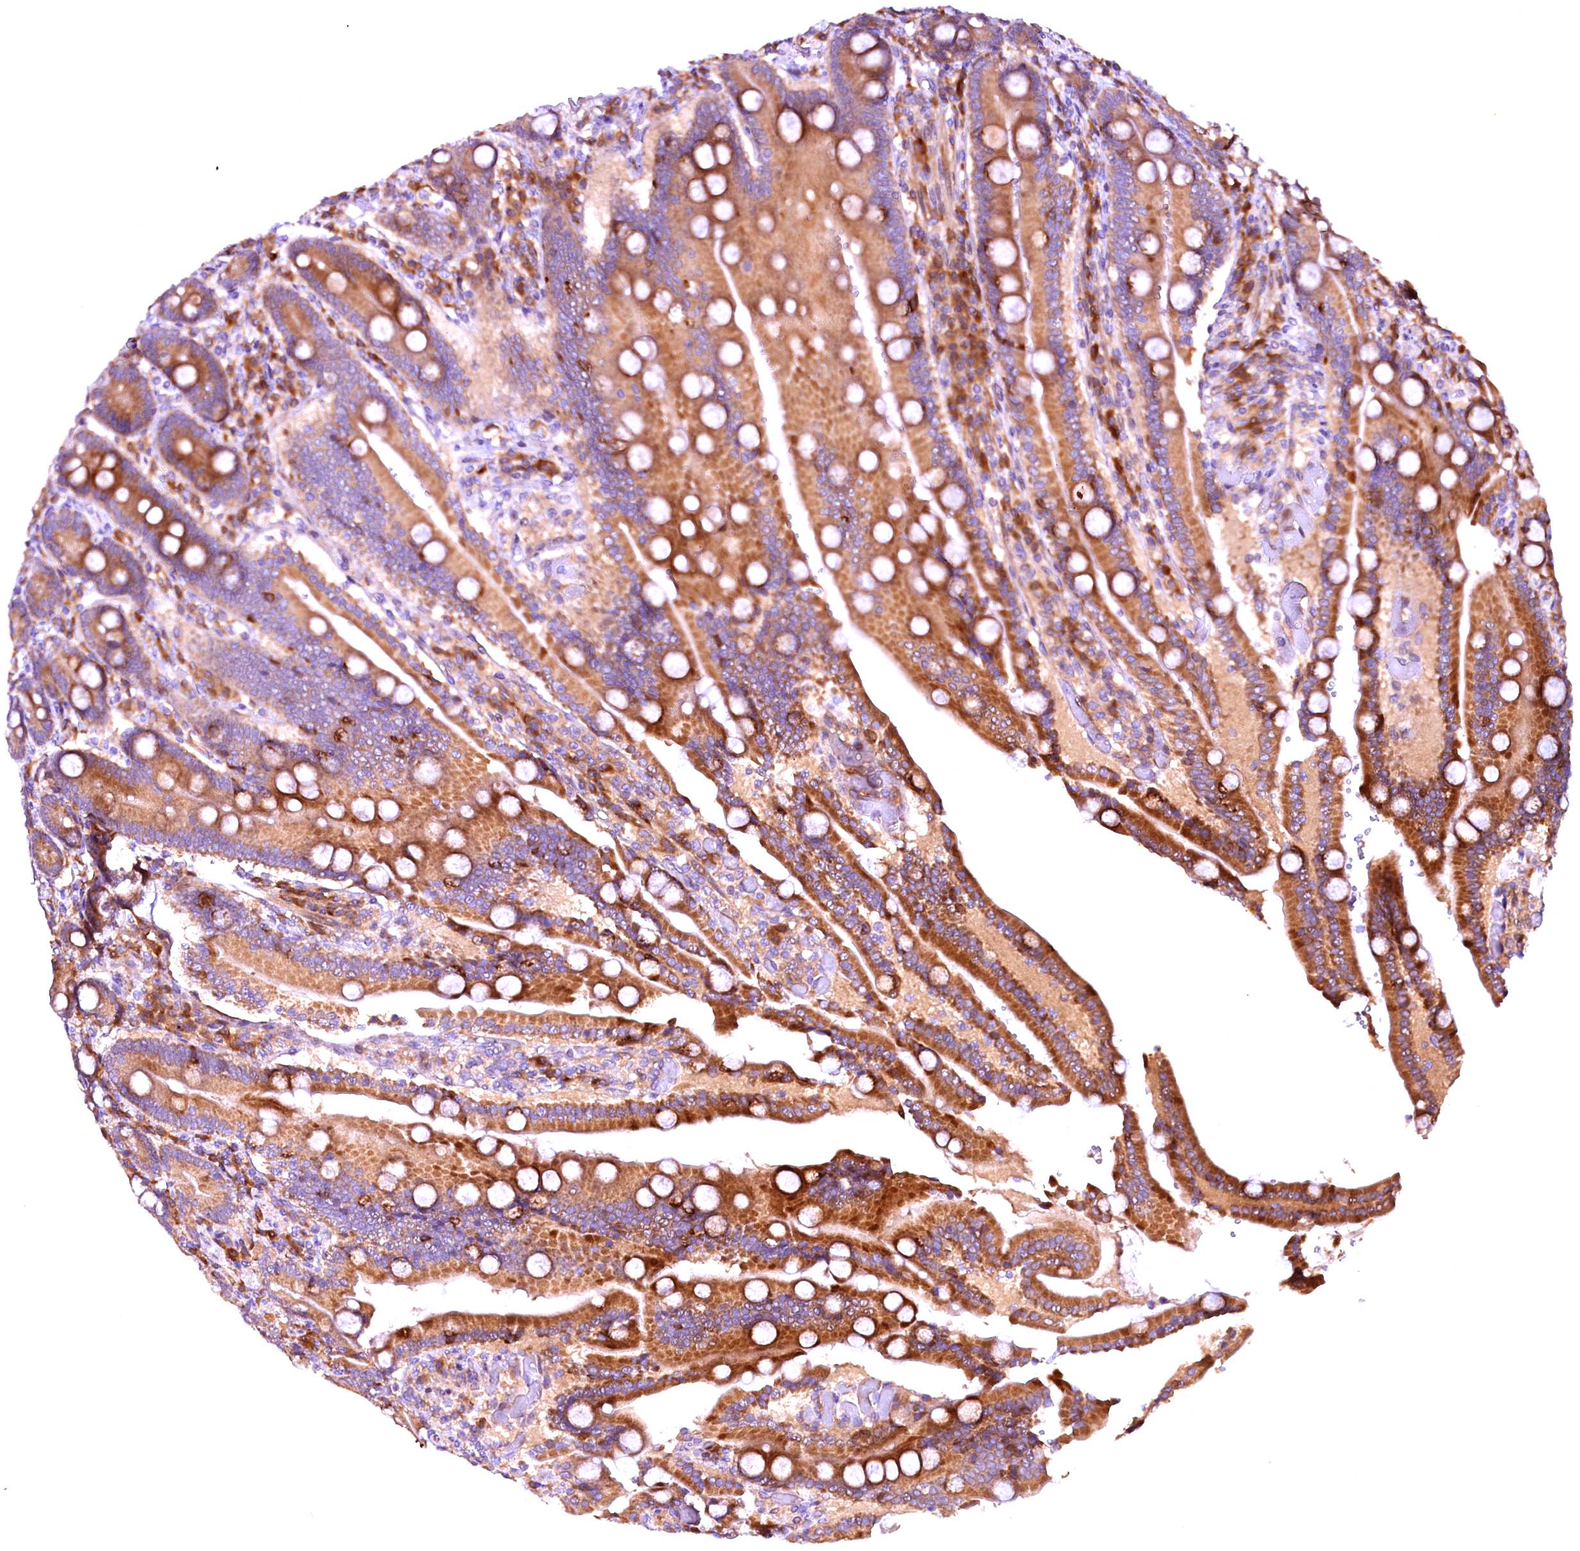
{"staining": {"intensity": "moderate", "quantity": ">75%", "location": "cytoplasmic/membranous"}, "tissue": "duodenum", "cell_type": "Glandular cells", "image_type": "normal", "snomed": [{"axis": "morphology", "description": "Normal tissue, NOS"}, {"axis": "topography", "description": "Duodenum"}], "caption": "The immunohistochemical stain labels moderate cytoplasmic/membranous staining in glandular cells of normal duodenum. (Brightfield microscopy of DAB IHC at high magnification).", "gene": "RPUSD2", "patient": {"sex": "female", "age": 62}}